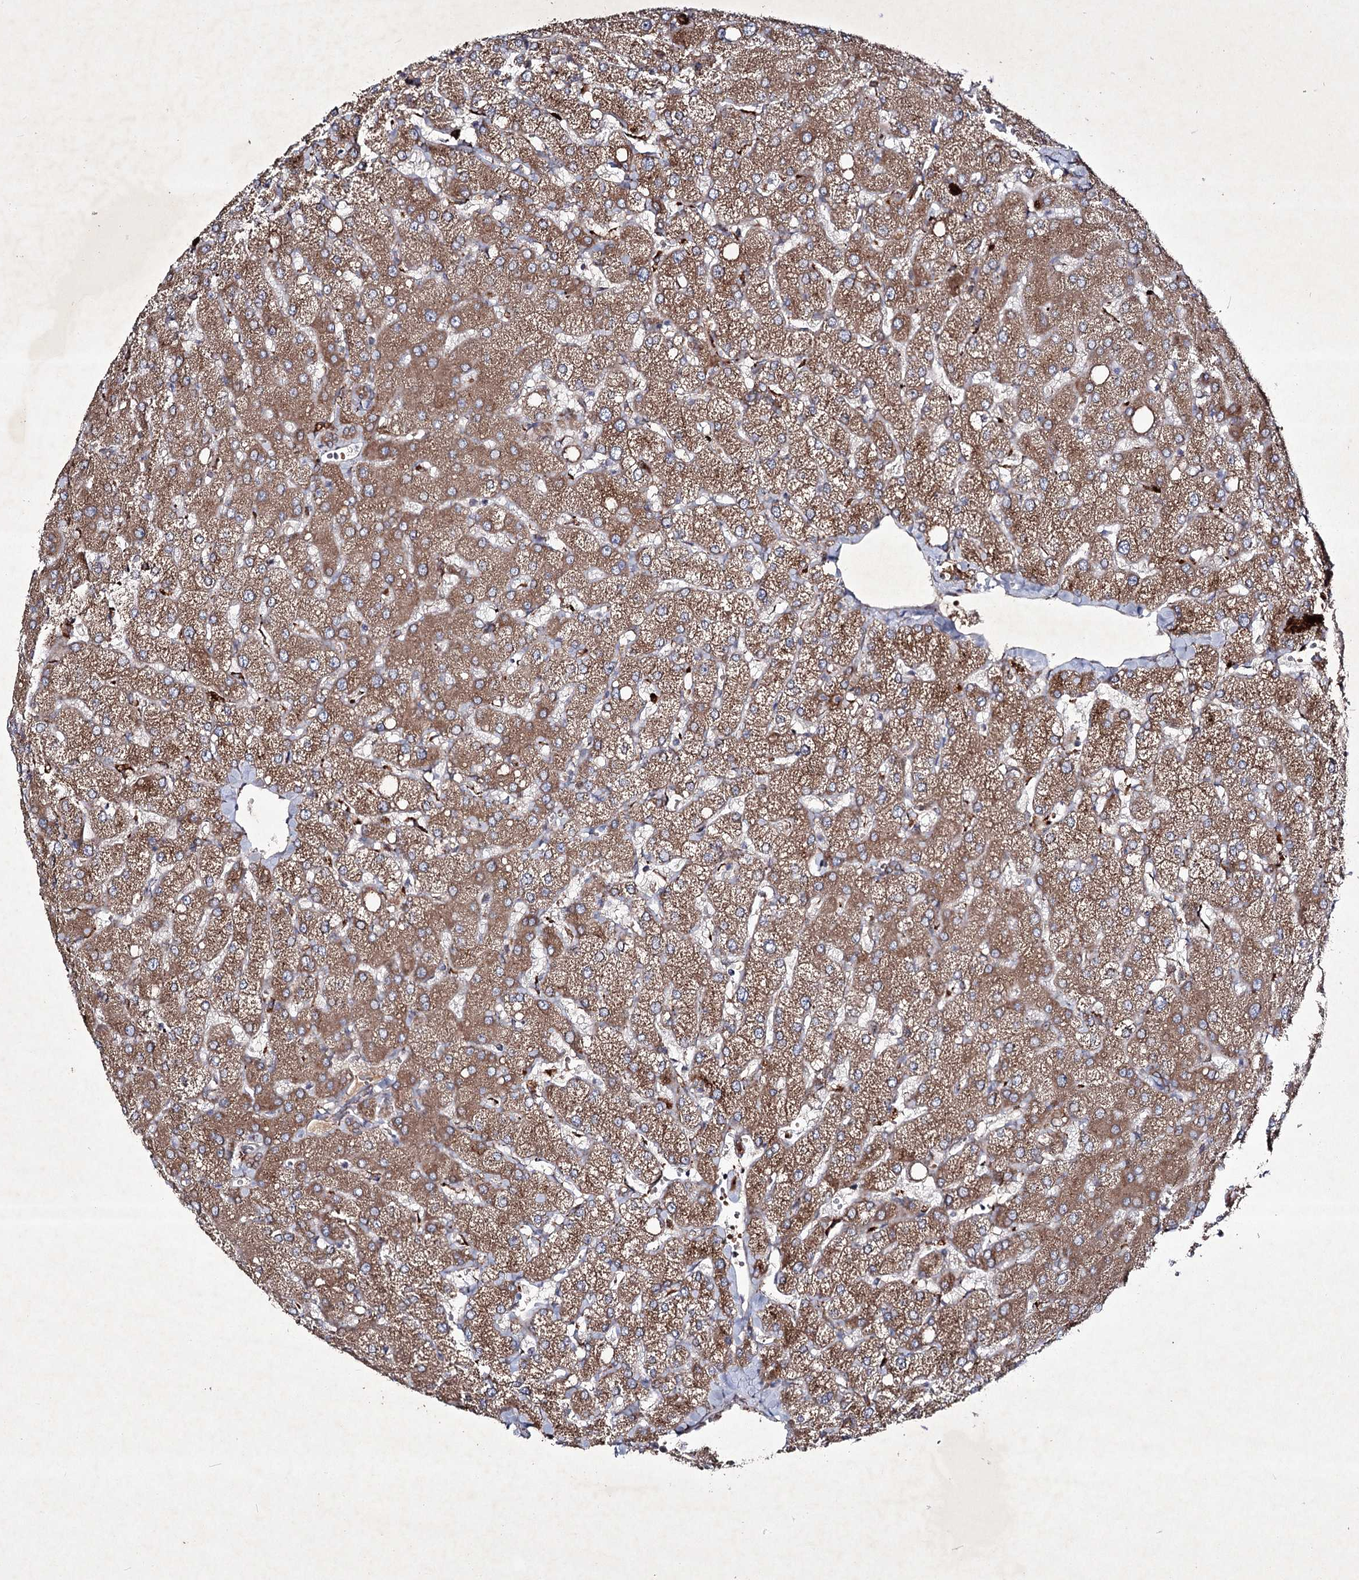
{"staining": {"intensity": "moderate", "quantity": ">75%", "location": "cytoplasmic/membranous"}, "tissue": "liver", "cell_type": "Cholangiocytes", "image_type": "normal", "snomed": [{"axis": "morphology", "description": "Normal tissue, NOS"}, {"axis": "topography", "description": "Liver"}], "caption": "A histopathology image of liver stained for a protein shows moderate cytoplasmic/membranous brown staining in cholangiocytes. The protein of interest is shown in brown color, while the nuclei are stained blue.", "gene": "ALG9", "patient": {"sex": "female", "age": 54}}